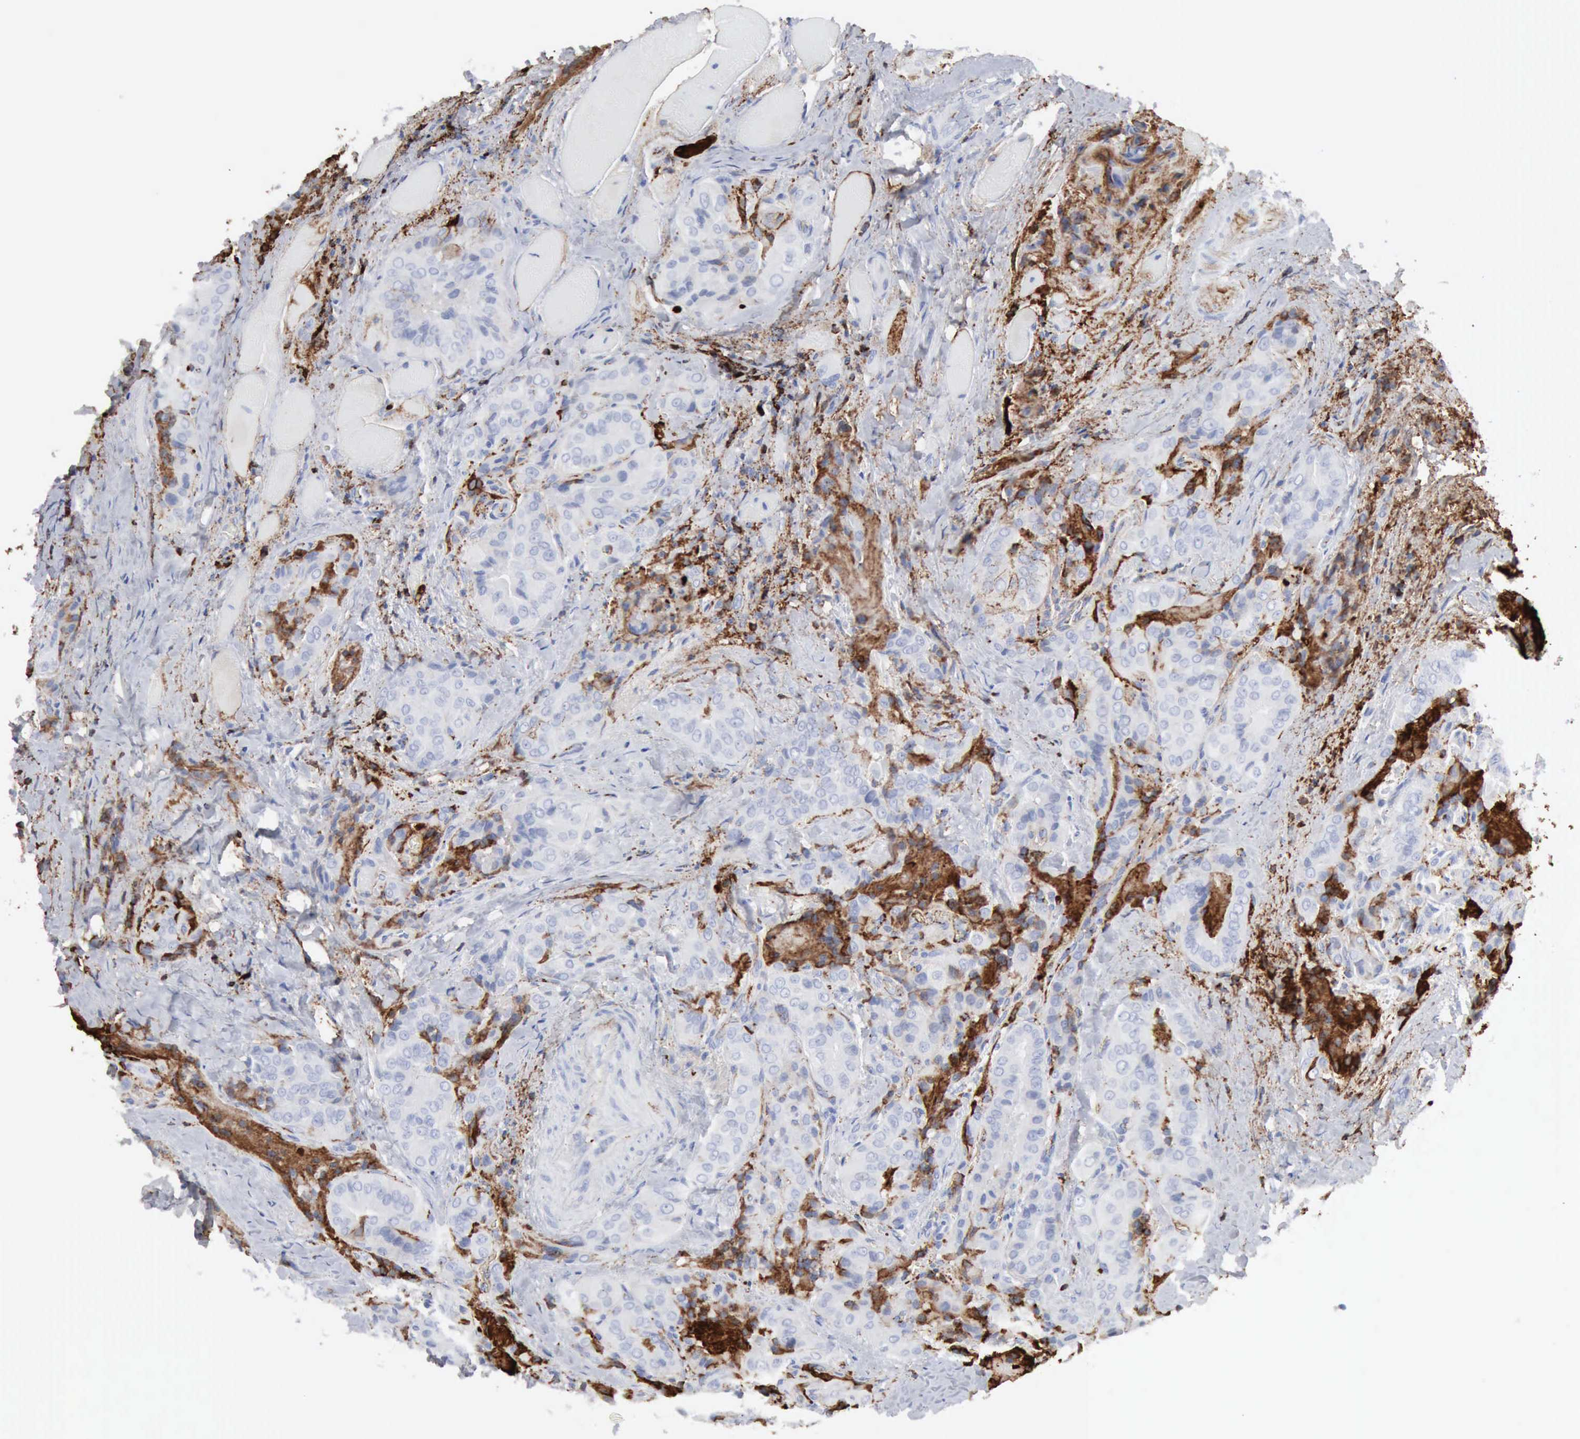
{"staining": {"intensity": "negative", "quantity": "none", "location": "none"}, "tissue": "thyroid cancer", "cell_type": "Tumor cells", "image_type": "cancer", "snomed": [{"axis": "morphology", "description": "Papillary adenocarcinoma, NOS"}, {"axis": "topography", "description": "Thyroid gland"}], "caption": "A micrograph of human thyroid papillary adenocarcinoma is negative for staining in tumor cells. (Brightfield microscopy of DAB (3,3'-diaminobenzidine) immunohistochemistry (IHC) at high magnification).", "gene": "C4BPA", "patient": {"sex": "female", "age": 71}}